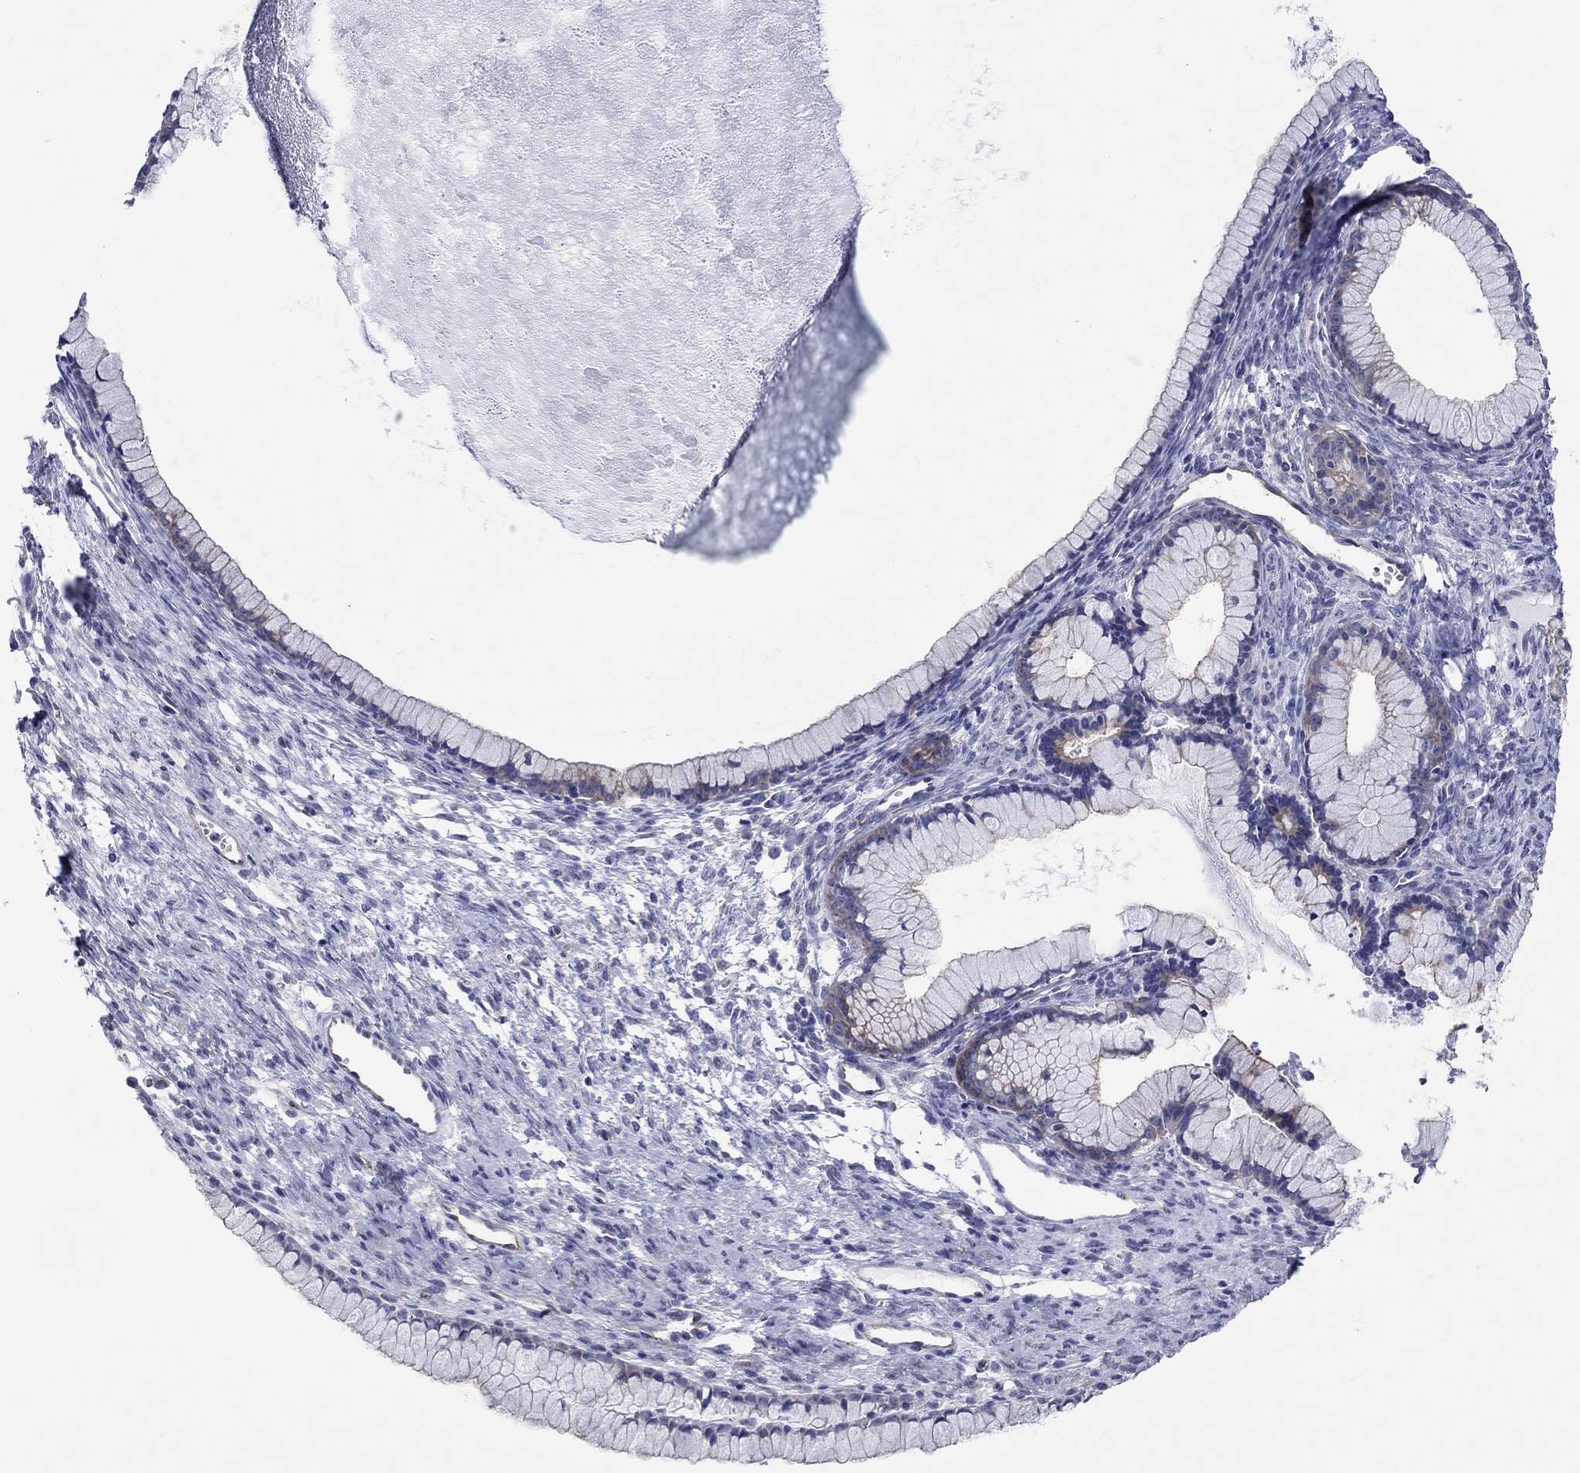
{"staining": {"intensity": "negative", "quantity": "none", "location": "none"}, "tissue": "ovarian cancer", "cell_type": "Tumor cells", "image_type": "cancer", "snomed": [{"axis": "morphology", "description": "Cystadenocarcinoma, mucinous, NOS"}, {"axis": "topography", "description": "Ovary"}], "caption": "IHC of ovarian mucinous cystadenocarcinoma reveals no staining in tumor cells.", "gene": "TPRN", "patient": {"sex": "female", "age": 41}}